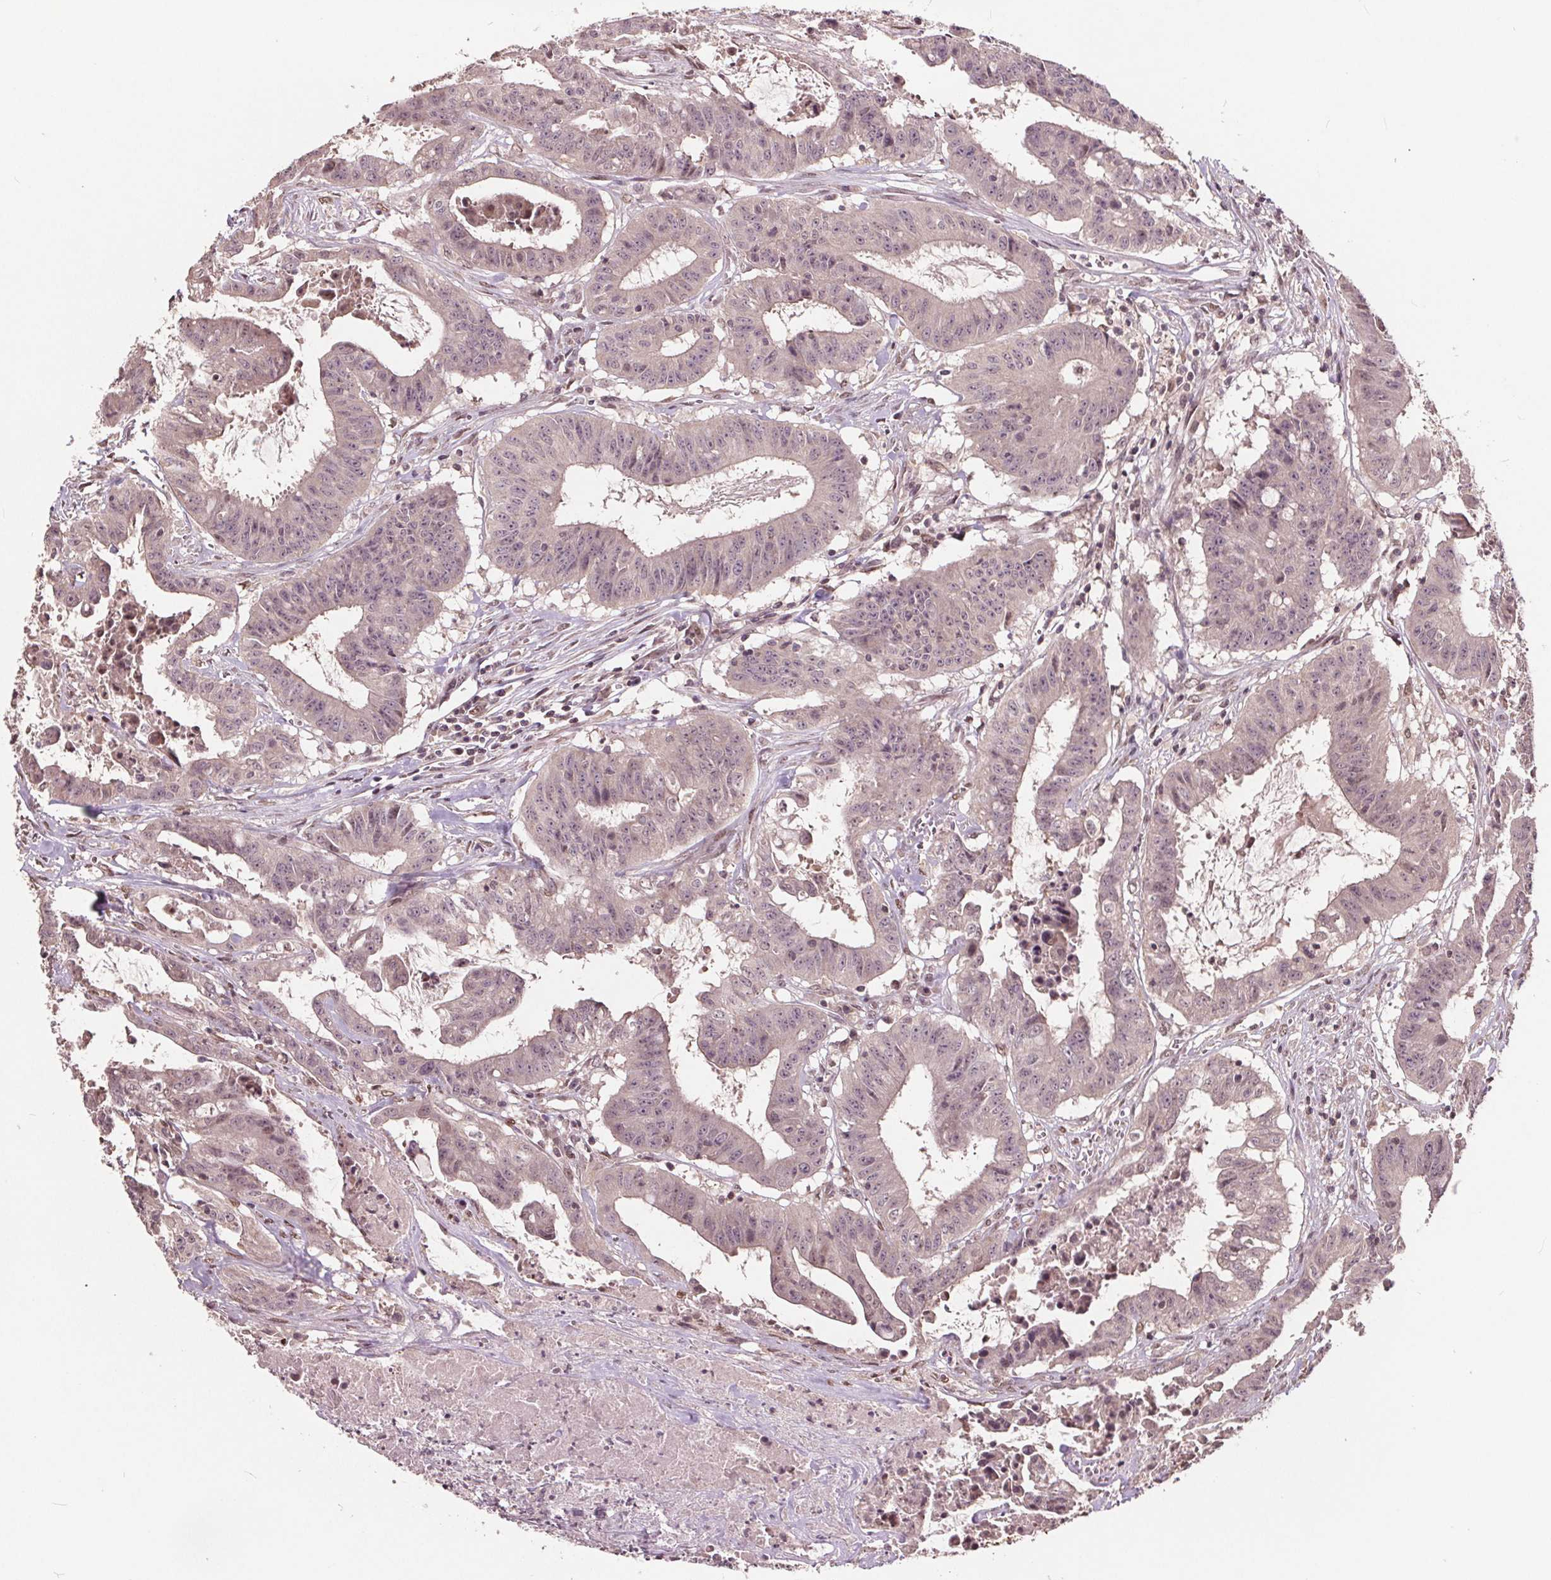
{"staining": {"intensity": "negative", "quantity": "none", "location": "none"}, "tissue": "colorectal cancer", "cell_type": "Tumor cells", "image_type": "cancer", "snomed": [{"axis": "morphology", "description": "Adenocarcinoma, NOS"}, {"axis": "topography", "description": "Colon"}], "caption": "High power microscopy histopathology image of an immunohistochemistry (IHC) photomicrograph of colorectal cancer (adenocarcinoma), revealing no significant positivity in tumor cells. The staining is performed using DAB brown chromogen with nuclei counter-stained in using hematoxylin.", "gene": "HIF1AN", "patient": {"sex": "male", "age": 33}}